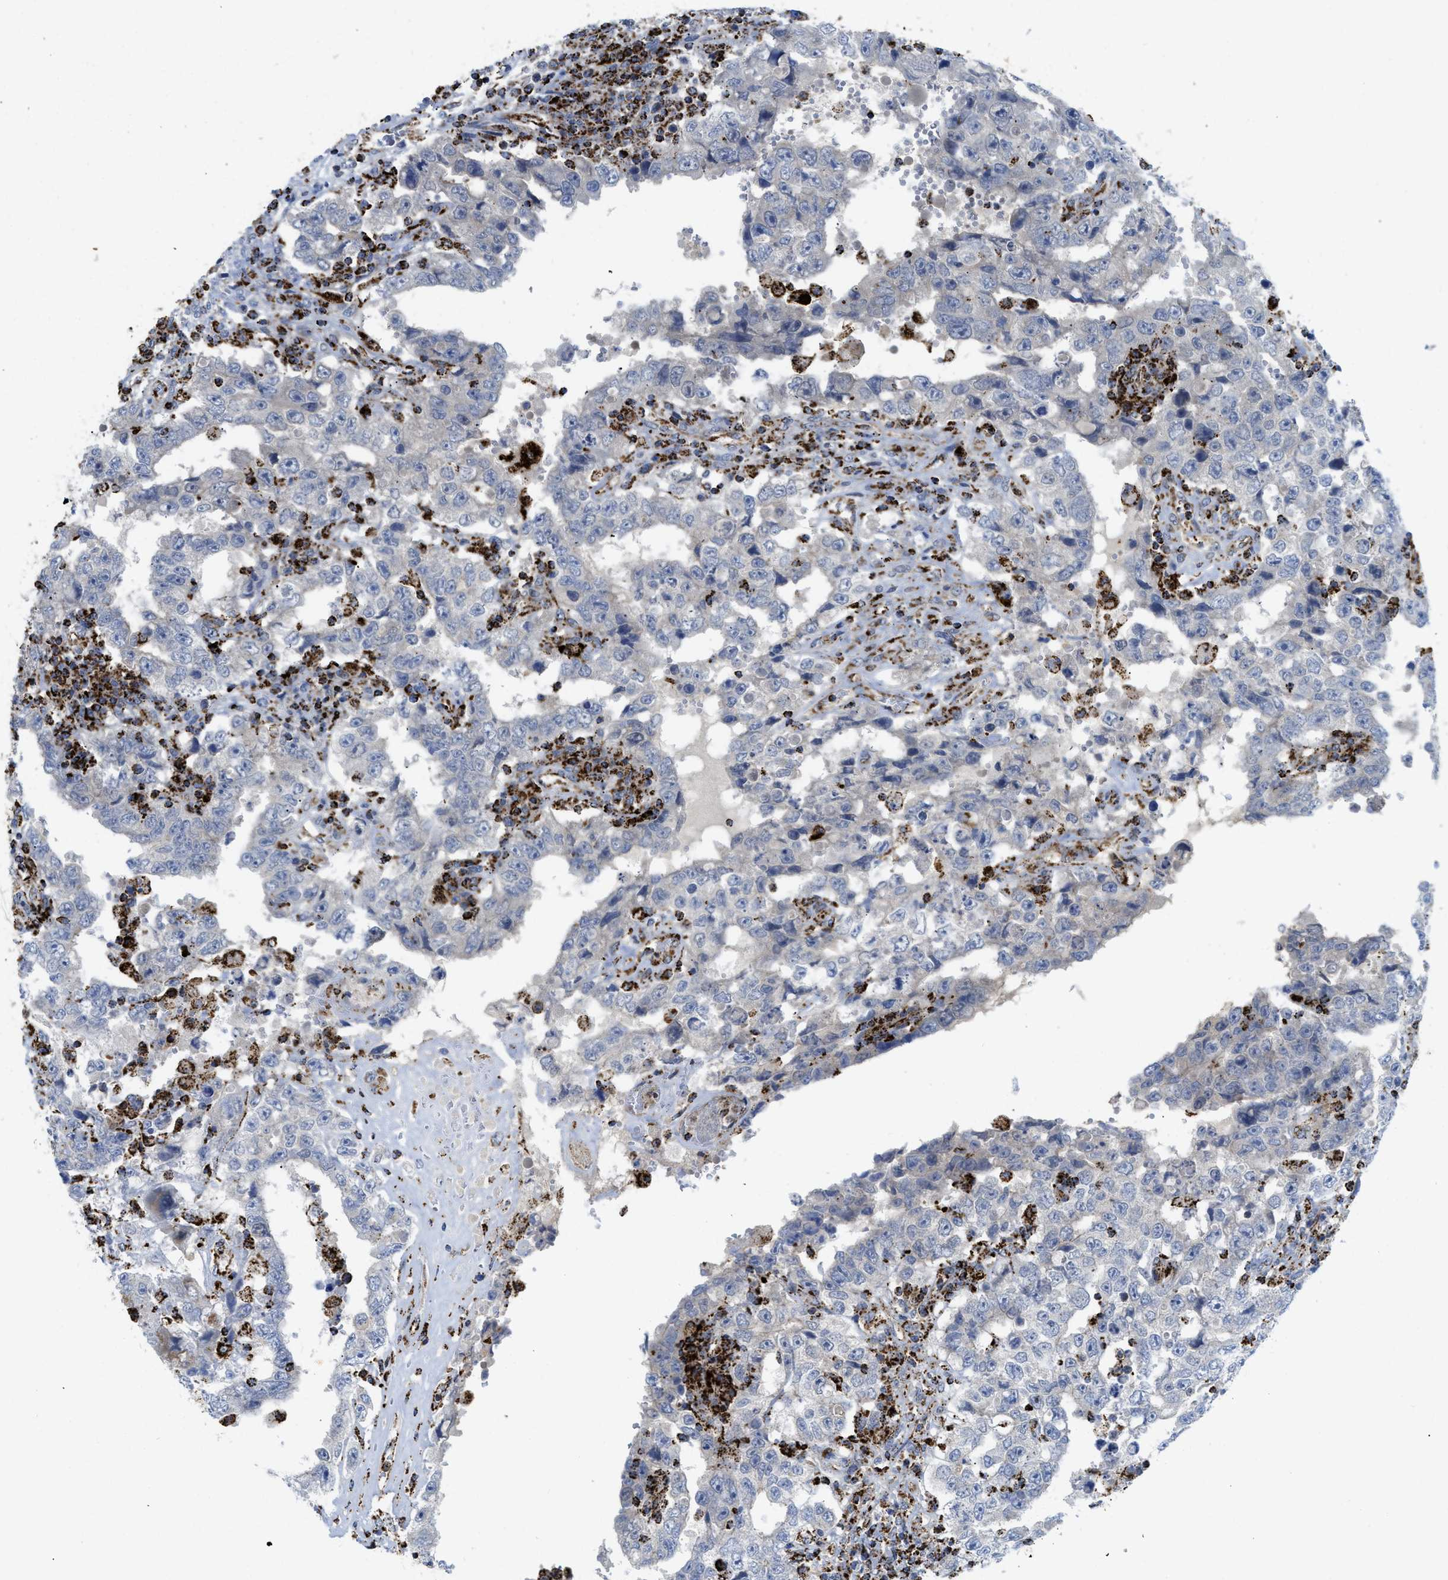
{"staining": {"intensity": "negative", "quantity": "none", "location": "none"}, "tissue": "testis cancer", "cell_type": "Tumor cells", "image_type": "cancer", "snomed": [{"axis": "morphology", "description": "Carcinoma, Embryonal, NOS"}, {"axis": "topography", "description": "Testis"}], "caption": "High power microscopy image of an IHC photomicrograph of embryonal carcinoma (testis), revealing no significant expression in tumor cells.", "gene": "SQOR", "patient": {"sex": "male", "age": 26}}